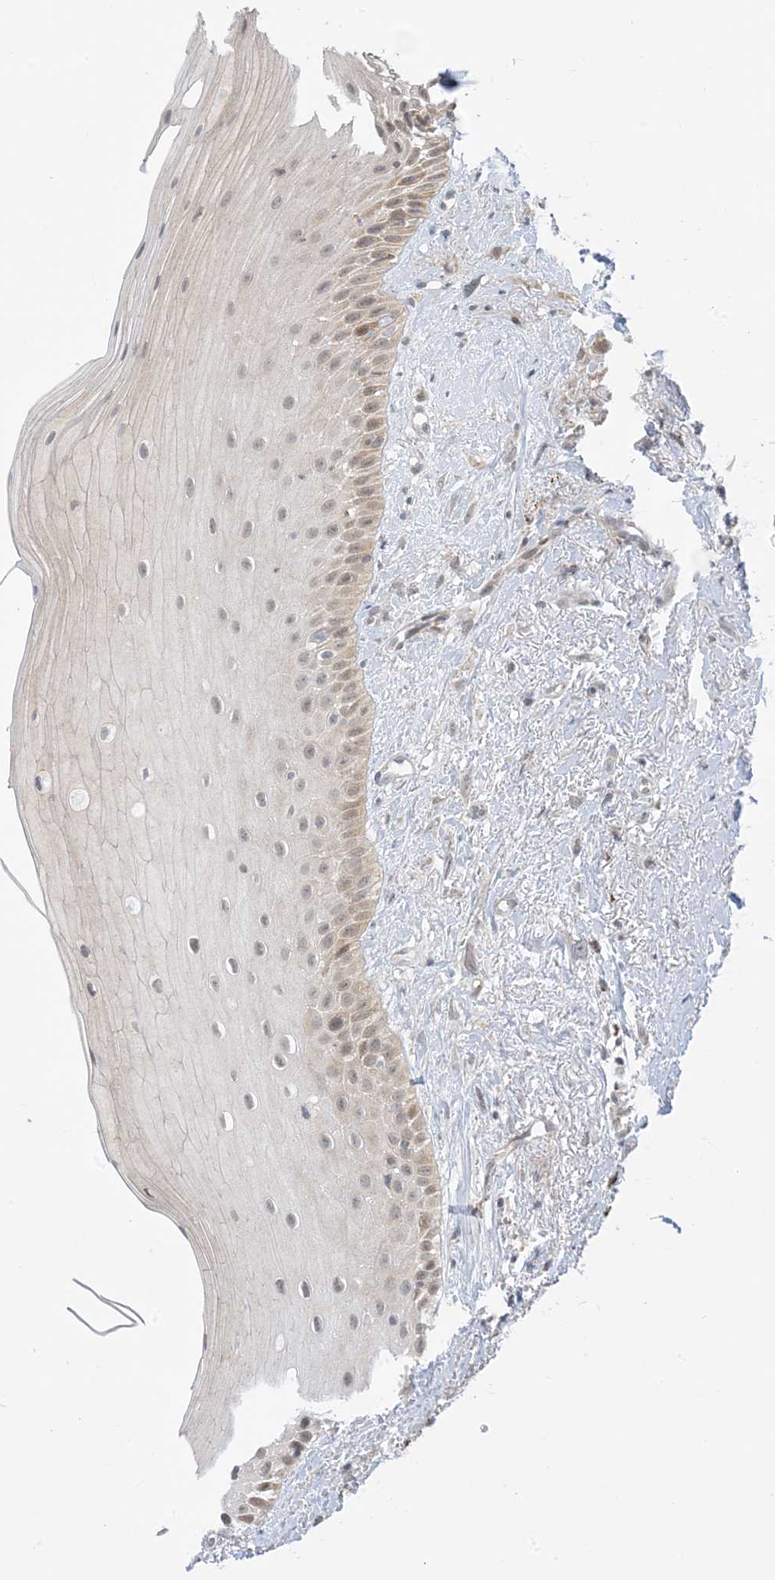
{"staining": {"intensity": "weak", "quantity": "<25%", "location": "cytoplasmic/membranous"}, "tissue": "oral mucosa", "cell_type": "Squamous epithelial cells", "image_type": "normal", "snomed": [{"axis": "morphology", "description": "Normal tissue, NOS"}, {"axis": "topography", "description": "Oral tissue"}], "caption": "Immunohistochemistry (IHC) of unremarkable human oral mucosa shows no positivity in squamous epithelial cells. Brightfield microscopy of immunohistochemistry (IHC) stained with DAB (3,3'-diaminobenzidine) (brown) and hematoxylin (blue), captured at high magnification.", "gene": "KANSL3", "patient": {"sex": "female", "age": 63}}